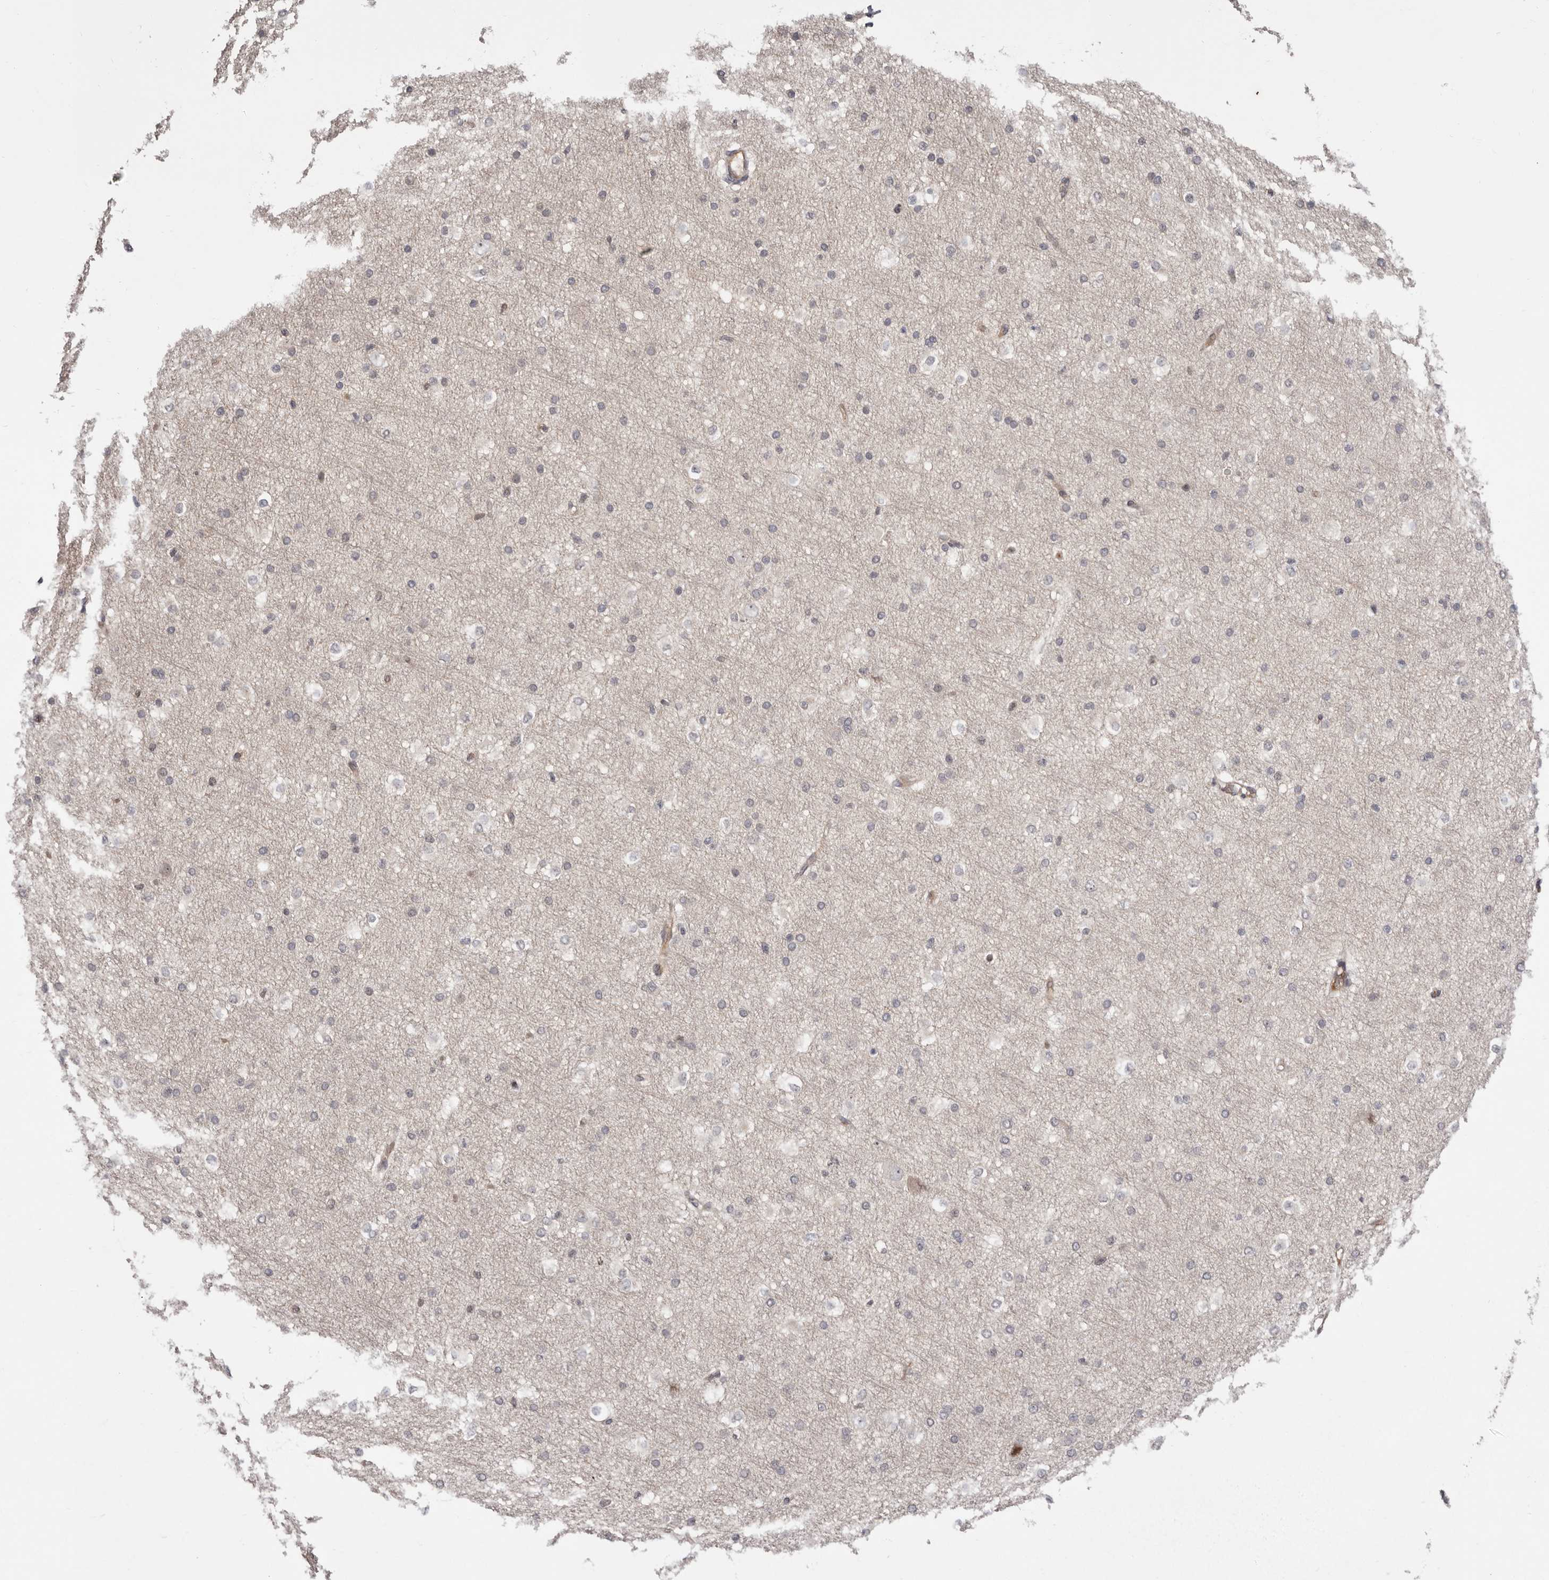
{"staining": {"intensity": "negative", "quantity": "none", "location": "none"}, "tissue": "cerebral cortex", "cell_type": "Endothelial cells", "image_type": "normal", "snomed": [{"axis": "morphology", "description": "Normal tissue, NOS"}, {"axis": "morphology", "description": "Developmental malformation"}, {"axis": "topography", "description": "Cerebral cortex"}], "caption": "Immunohistochemistry photomicrograph of unremarkable cerebral cortex stained for a protein (brown), which displays no positivity in endothelial cells. (Brightfield microscopy of DAB (3,3'-diaminobenzidine) immunohistochemistry at high magnification).", "gene": "EGR3", "patient": {"sex": "female", "age": 30}}